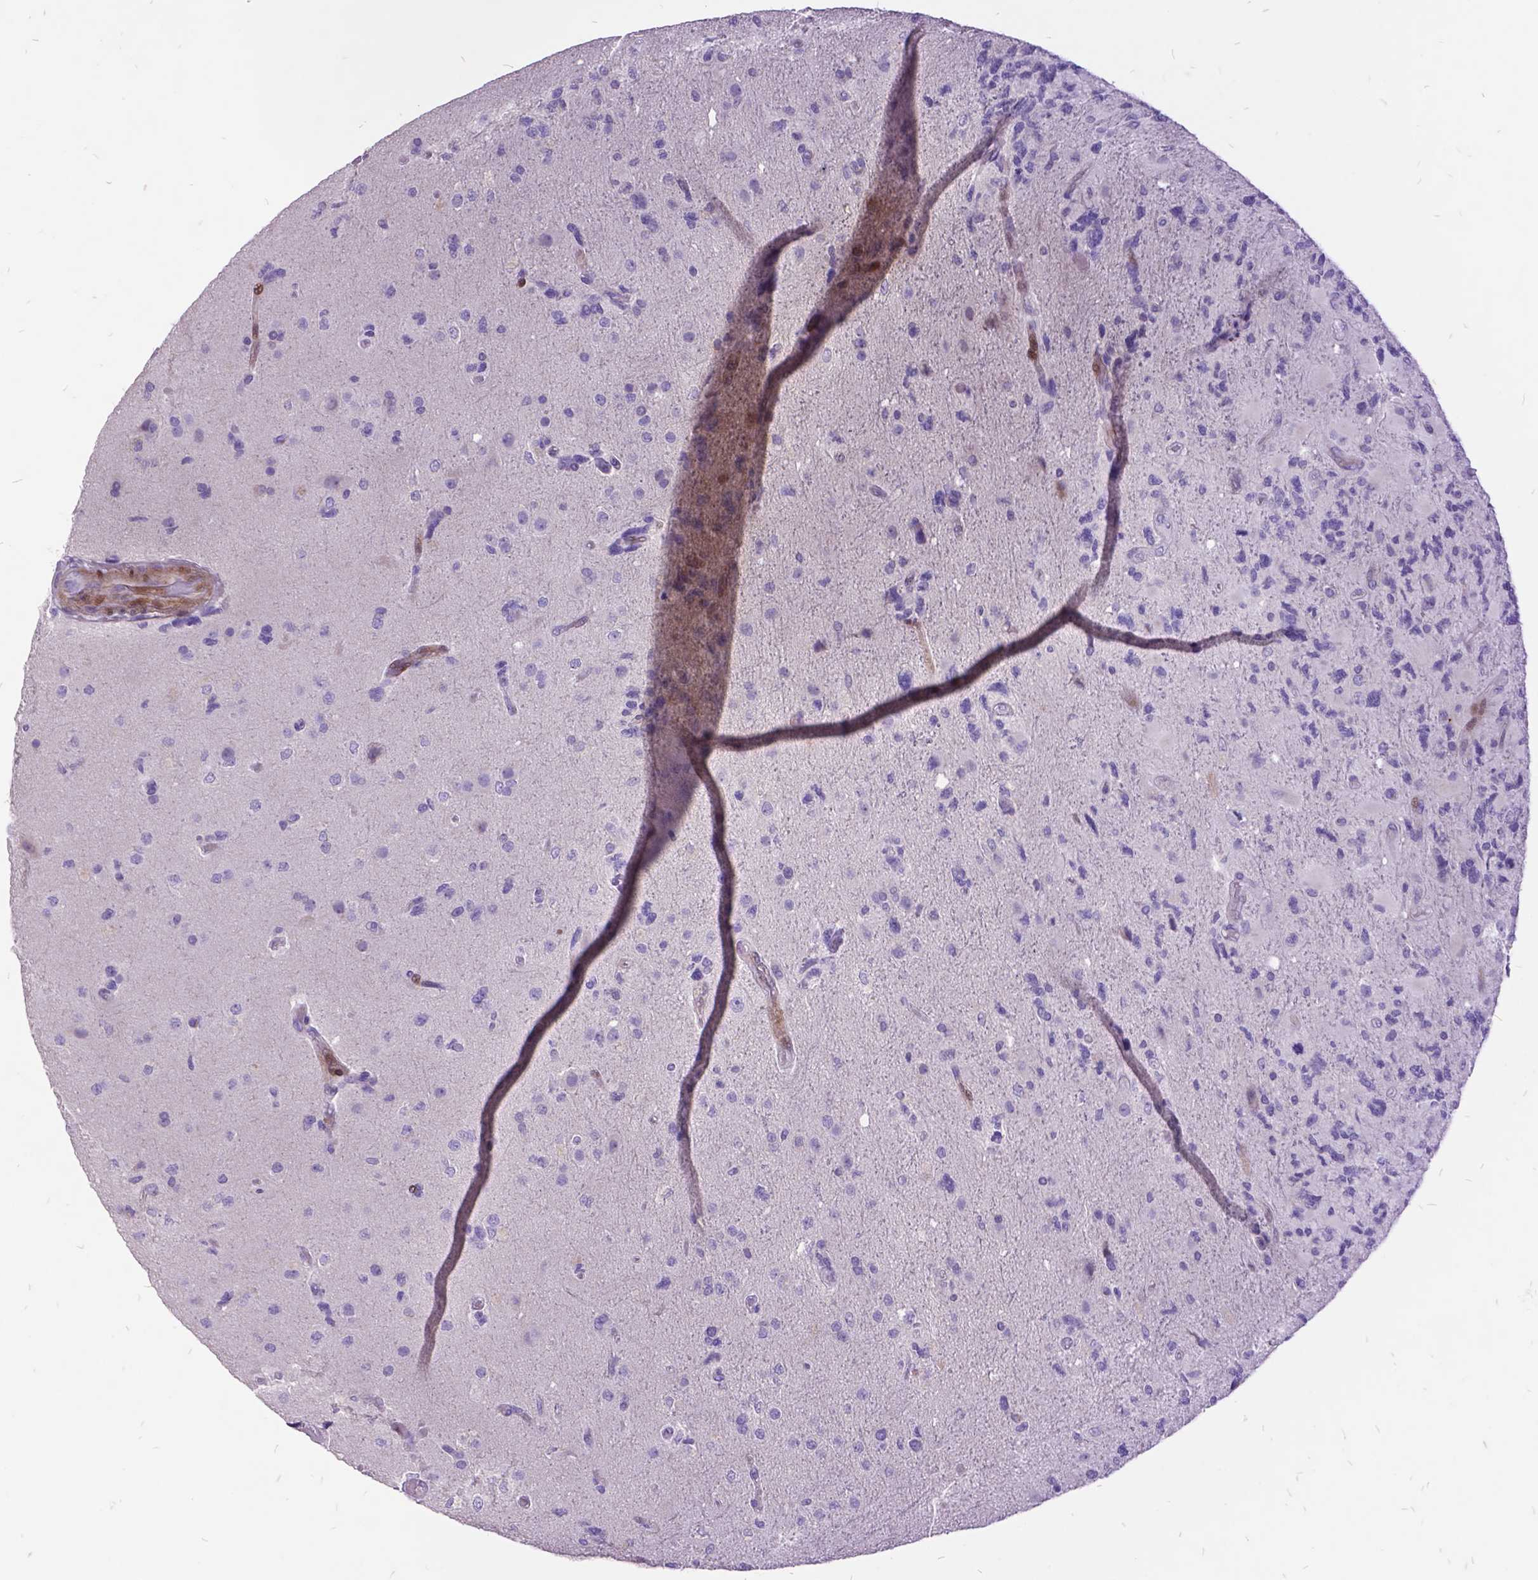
{"staining": {"intensity": "negative", "quantity": "none", "location": "none"}, "tissue": "glioma", "cell_type": "Tumor cells", "image_type": "cancer", "snomed": [{"axis": "morphology", "description": "Glioma, malignant, High grade"}, {"axis": "topography", "description": "Brain"}], "caption": "IHC micrograph of human glioma stained for a protein (brown), which exhibits no expression in tumor cells. (DAB (3,3'-diaminobenzidine) immunohistochemistry (IHC) with hematoxylin counter stain).", "gene": "ITGB6", "patient": {"sex": "female", "age": 71}}